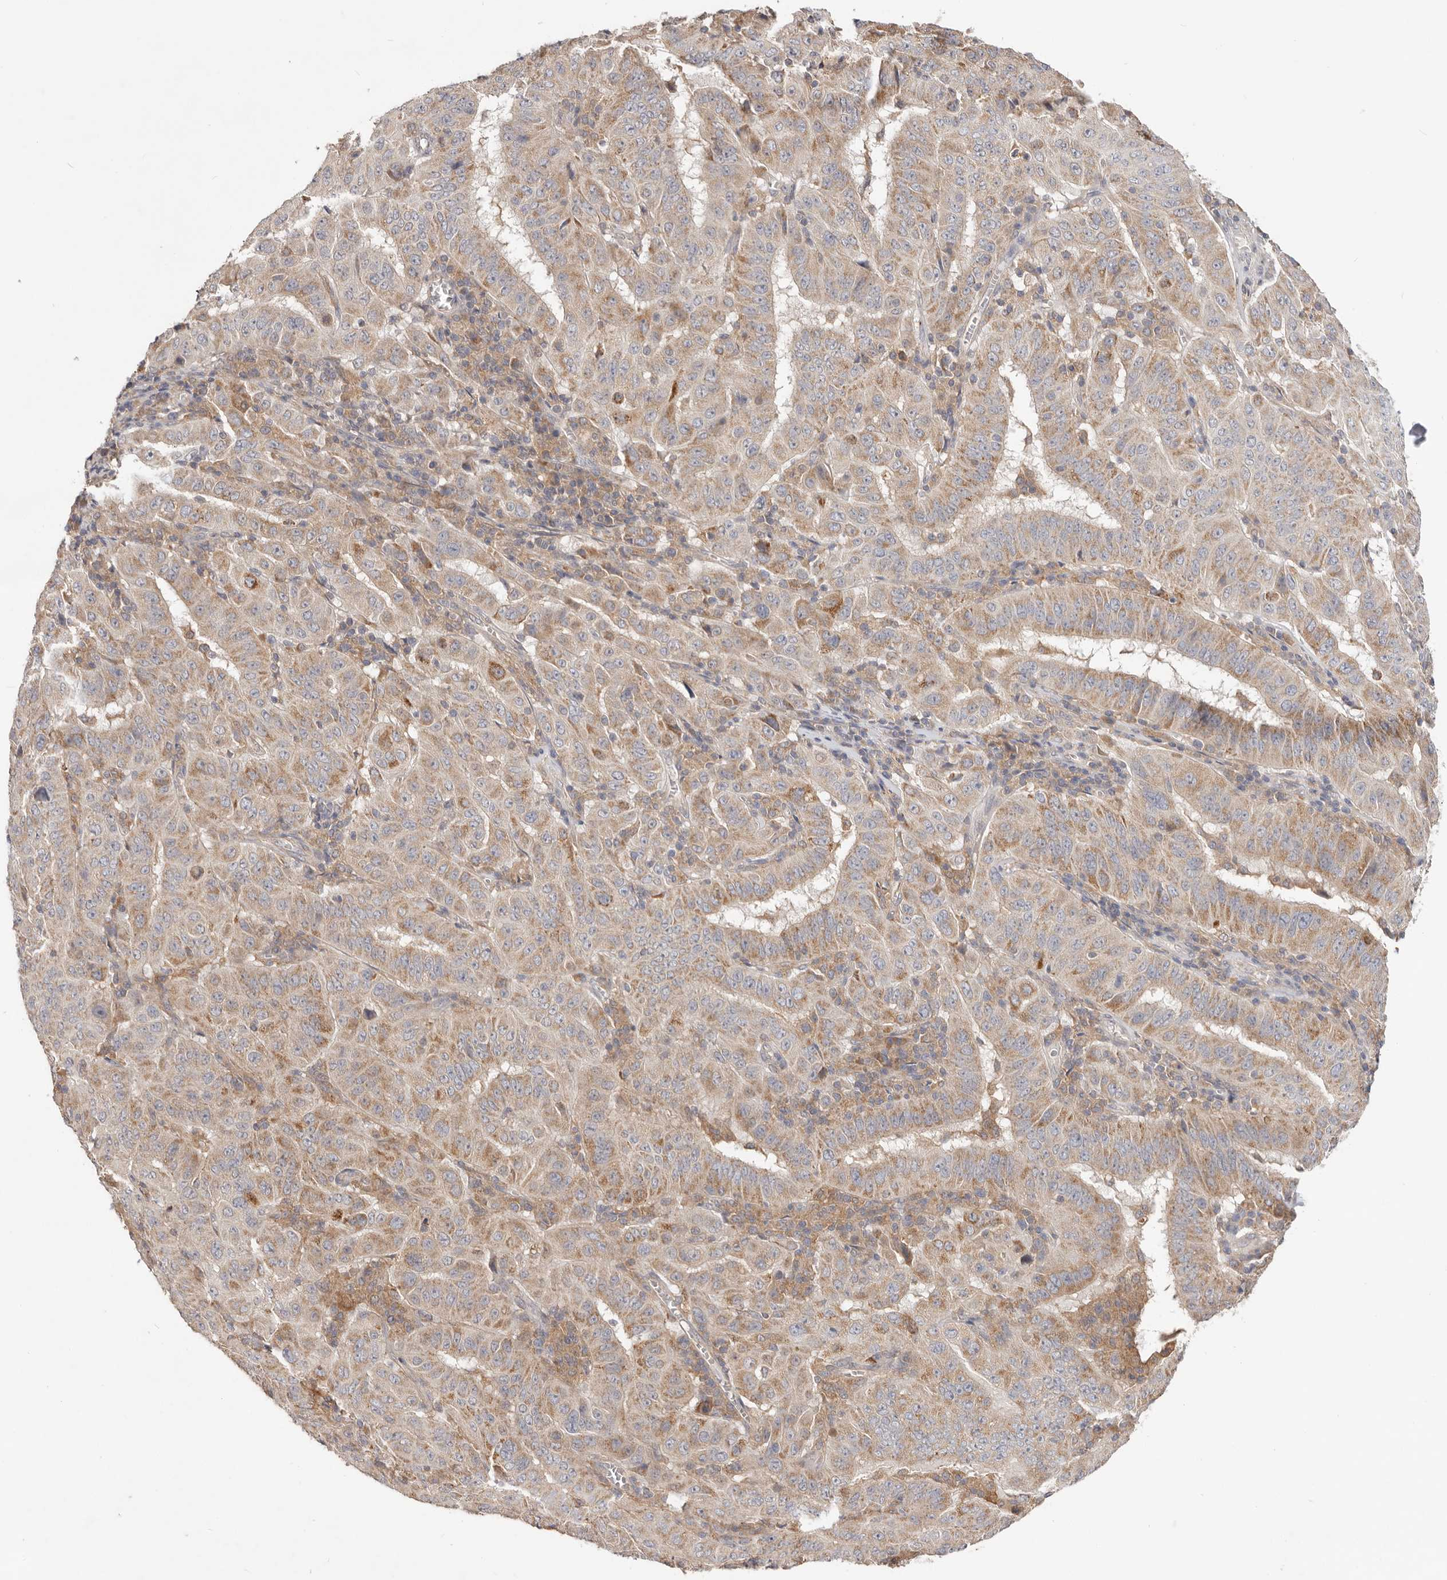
{"staining": {"intensity": "moderate", "quantity": ">75%", "location": "cytoplasmic/membranous"}, "tissue": "pancreatic cancer", "cell_type": "Tumor cells", "image_type": "cancer", "snomed": [{"axis": "morphology", "description": "Adenocarcinoma, NOS"}, {"axis": "topography", "description": "Pancreas"}], "caption": "This micrograph demonstrates pancreatic cancer stained with immunohistochemistry (IHC) to label a protein in brown. The cytoplasmic/membranous of tumor cells show moderate positivity for the protein. Nuclei are counter-stained blue.", "gene": "LRP6", "patient": {"sex": "male", "age": 63}}